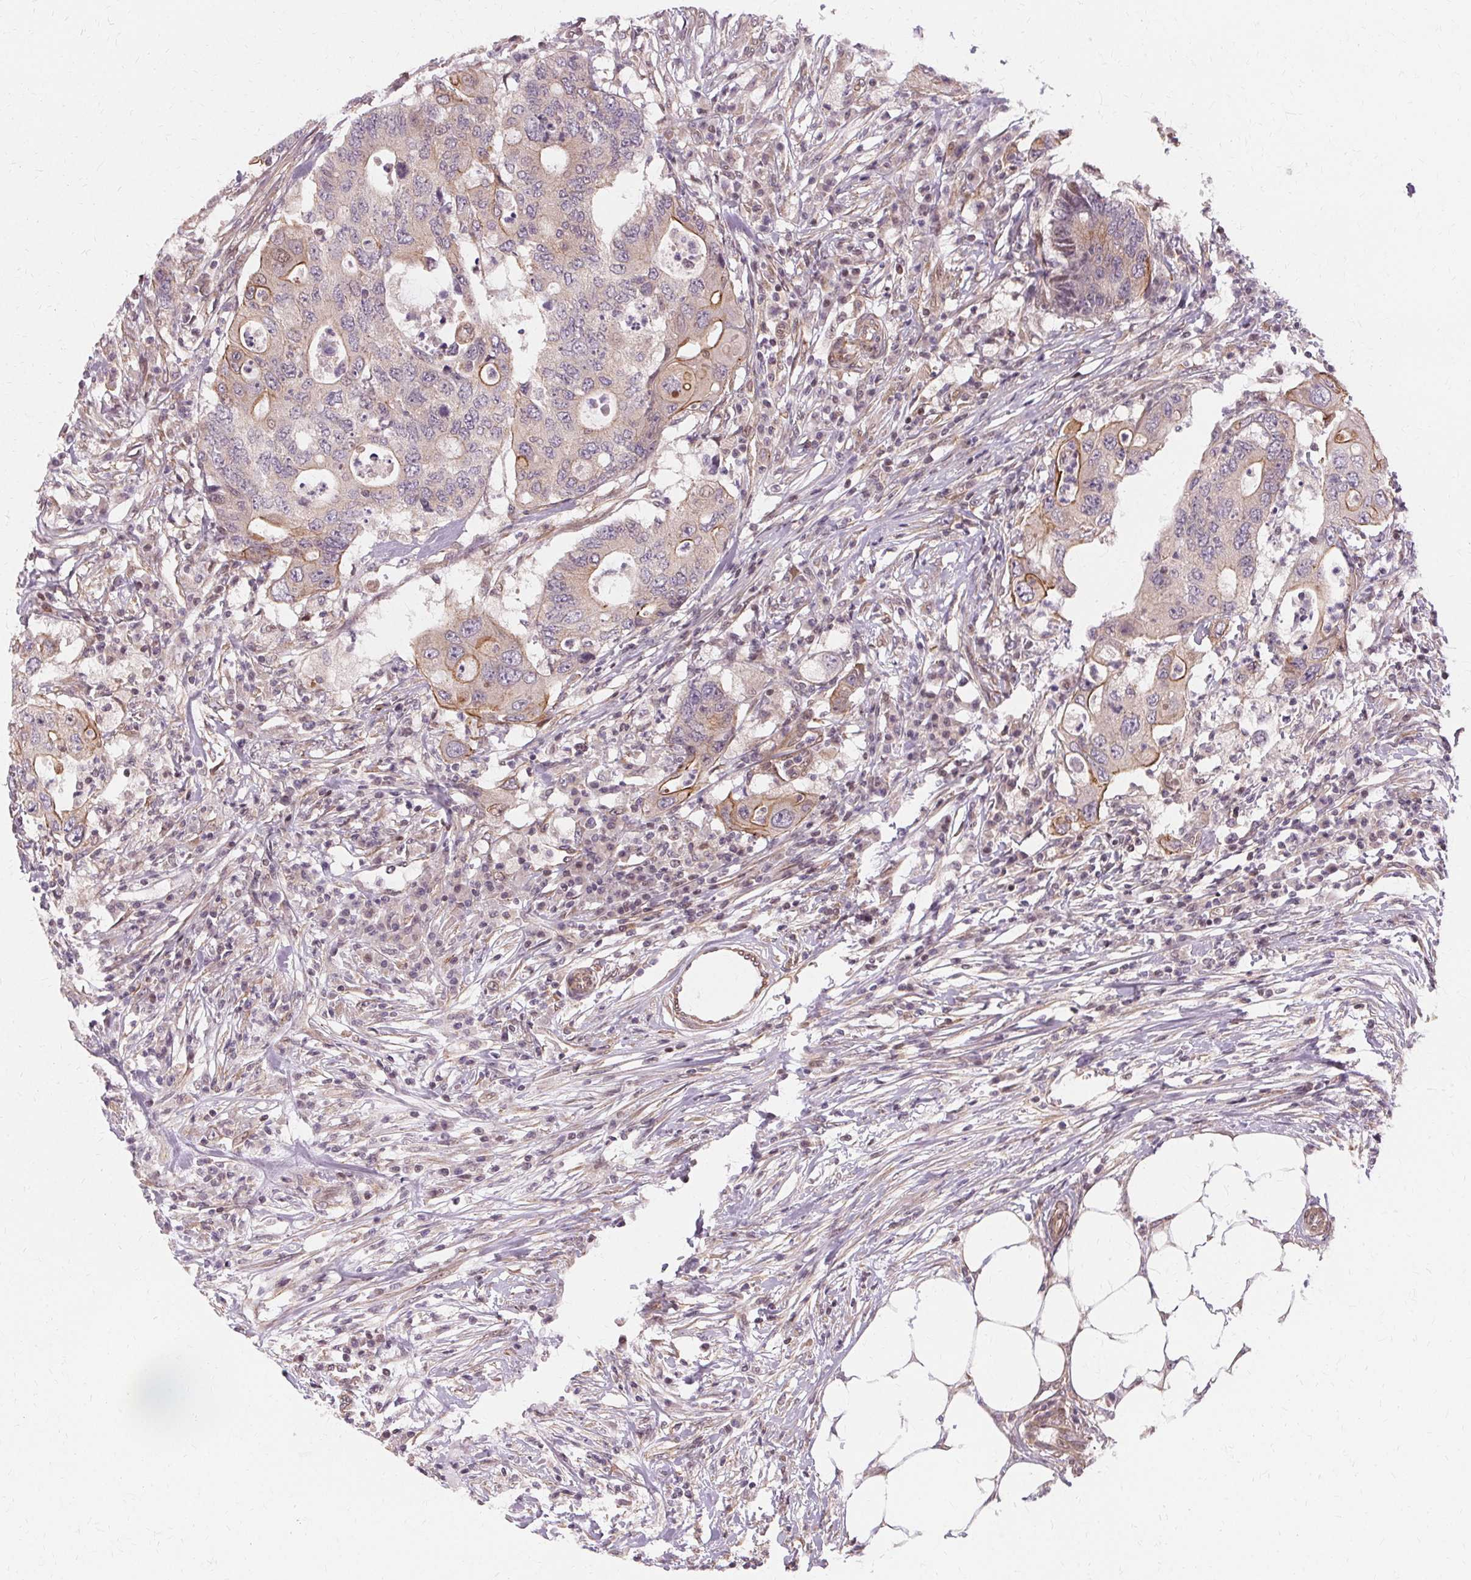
{"staining": {"intensity": "moderate", "quantity": "<25%", "location": "cytoplasmic/membranous"}, "tissue": "colorectal cancer", "cell_type": "Tumor cells", "image_type": "cancer", "snomed": [{"axis": "morphology", "description": "Adenocarcinoma, NOS"}, {"axis": "topography", "description": "Colon"}], "caption": "A photomicrograph showing moderate cytoplasmic/membranous staining in approximately <25% of tumor cells in adenocarcinoma (colorectal), as visualized by brown immunohistochemical staining.", "gene": "USP8", "patient": {"sex": "male", "age": 71}}